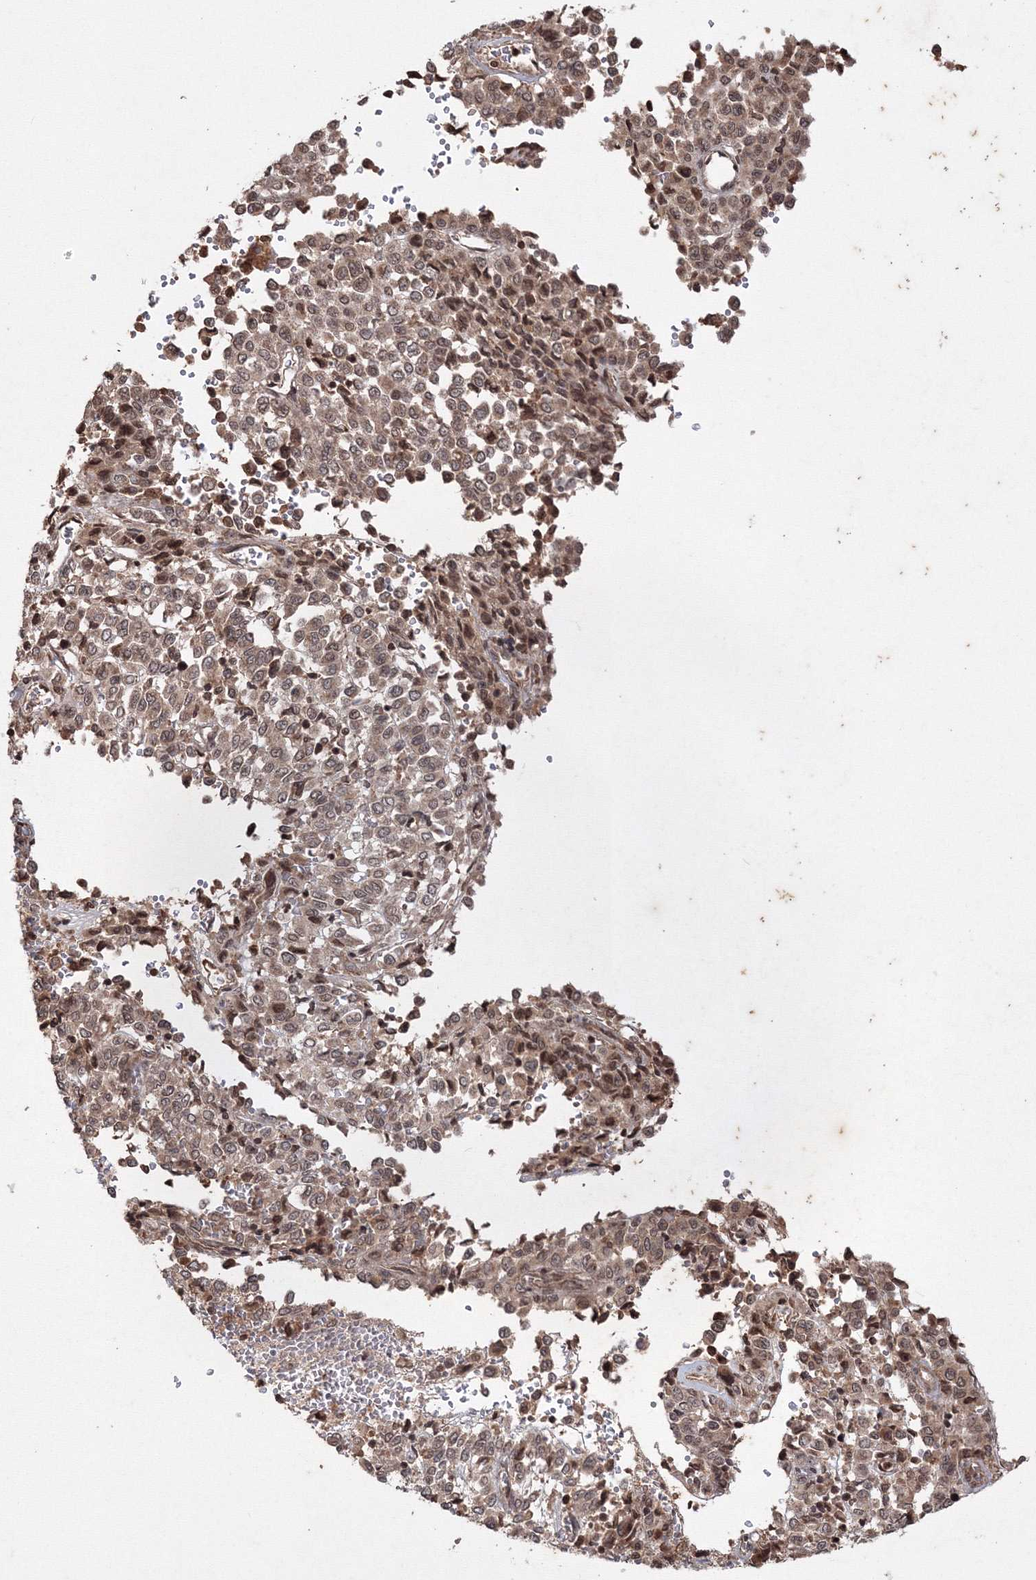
{"staining": {"intensity": "moderate", "quantity": ">75%", "location": "cytoplasmic/membranous,nuclear"}, "tissue": "melanoma", "cell_type": "Tumor cells", "image_type": "cancer", "snomed": [{"axis": "morphology", "description": "Malignant melanoma, Metastatic site"}, {"axis": "topography", "description": "Pancreas"}], "caption": "The image demonstrates staining of malignant melanoma (metastatic site), revealing moderate cytoplasmic/membranous and nuclear protein staining (brown color) within tumor cells.", "gene": "PEX13", "patient": {"sex": "female", "age": 30}}